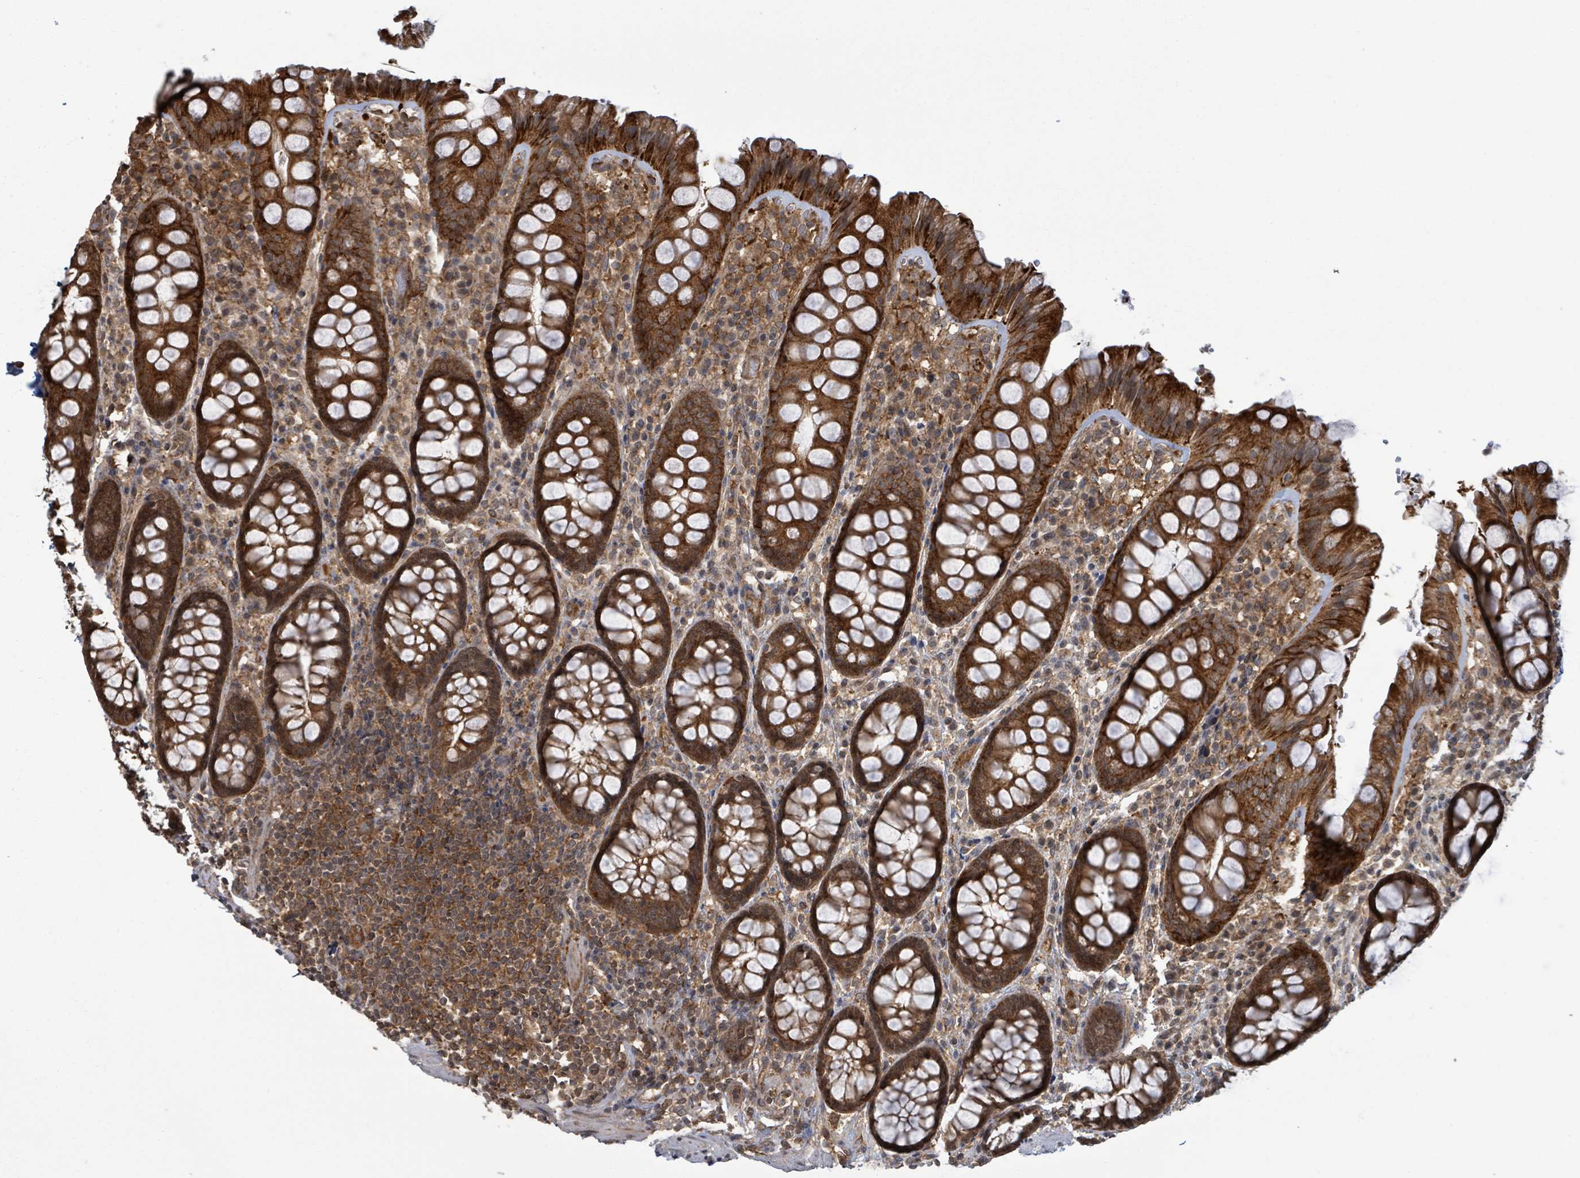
{"staining": {"intensity": "strong", "quantity": ">75%", "location": "cytoplasmic/membranous,nuclear"}, "tissue": "rectum", "cell_type": "Glandular cells", "image_type": "normal", "snomed": [{"axis": "morphology", "description": "Normal tissue, NOS"}, {"axis": "topography", "description": "Rectum"}], "caption": "Human rectum stained for a protein (brown) displays strong cytoplasmic/membranous,nuclear positive positivity in about >75% of glandular cells.", "gene": "ENSG00000256500", "patient": {"sex": "male", "age": 83}}